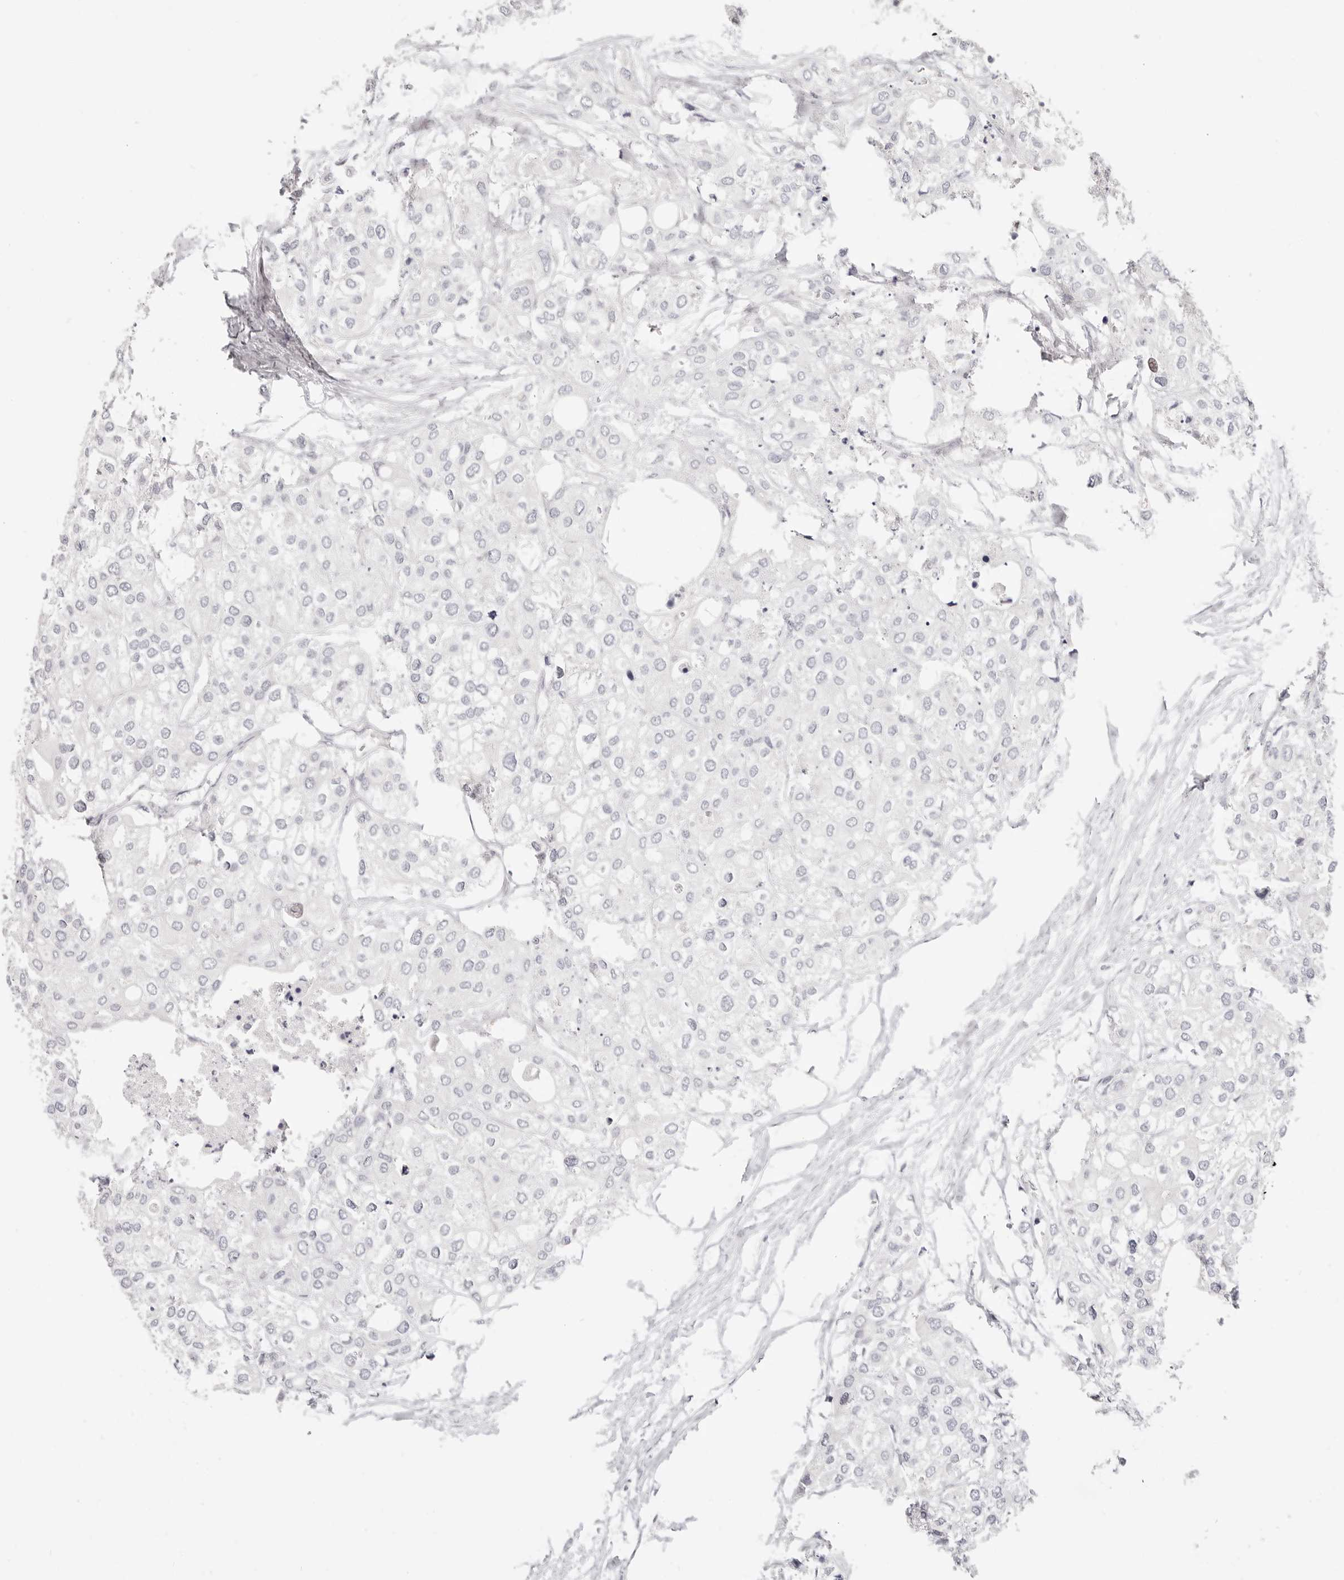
{"staining": {"intensity": "negative", "quantity": "none", "location": "none"}, "tissue": "urothelial cancer", "cell_type": "Tumor cells", "image_type": "cancer", "snomed": [{"axis": "morphology", "description": "Urothelial carcinoma, High grade"}, {"axis": "topography", "description": "Urinary bladder"}], "caption": "High magnification brightfield microscopy of urothelial cancer stained with DAB (brown) and counterstained with hematoxylin (blue): tumor cells show no significant expression.", "gene": "ASCL1", "patient": {"sex": "male", "age": 64}}